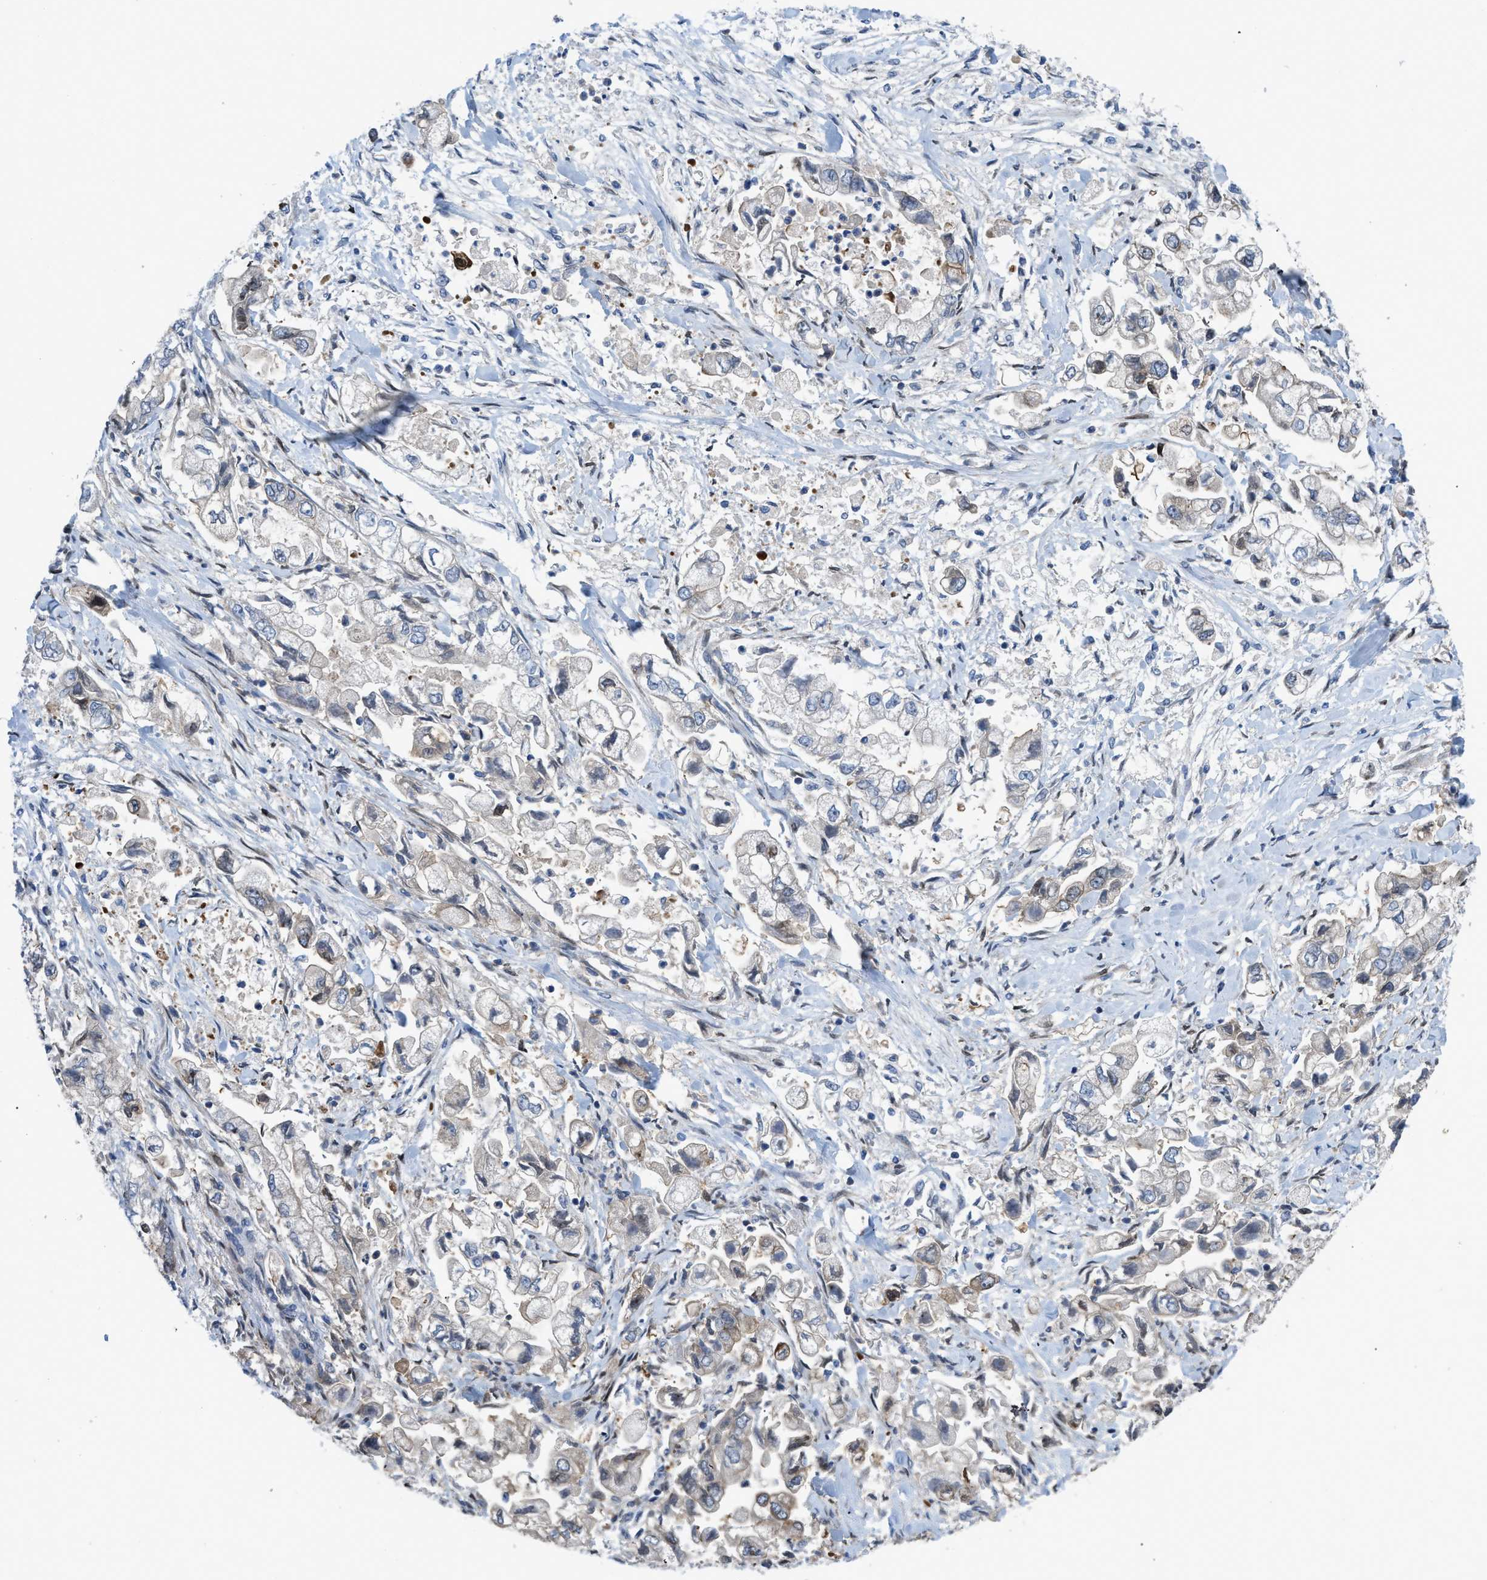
{"staining": {"intensity": "weak", "quantity": "<25%", "location": "cytoplasmic/membranous"}, "tissue": "stomach cancer", "cell_type": "Tumor cells", "image_type": "cancer", "snomed": [{"axis": "morphology", "description": "Normal tissue, NOS"}, {"axis": "morphology", "description": "Adenocarcinoma, NOS"}, {"axis": "topography", "description": "Stomach"}], "caption": "This is an immunohistochemistry micrograph of stomach cancer (adenocarcinoma). There is no staining in tumor cells.", "gene": "MYO18A", "patient": {"sex": "male", "age": 62}}